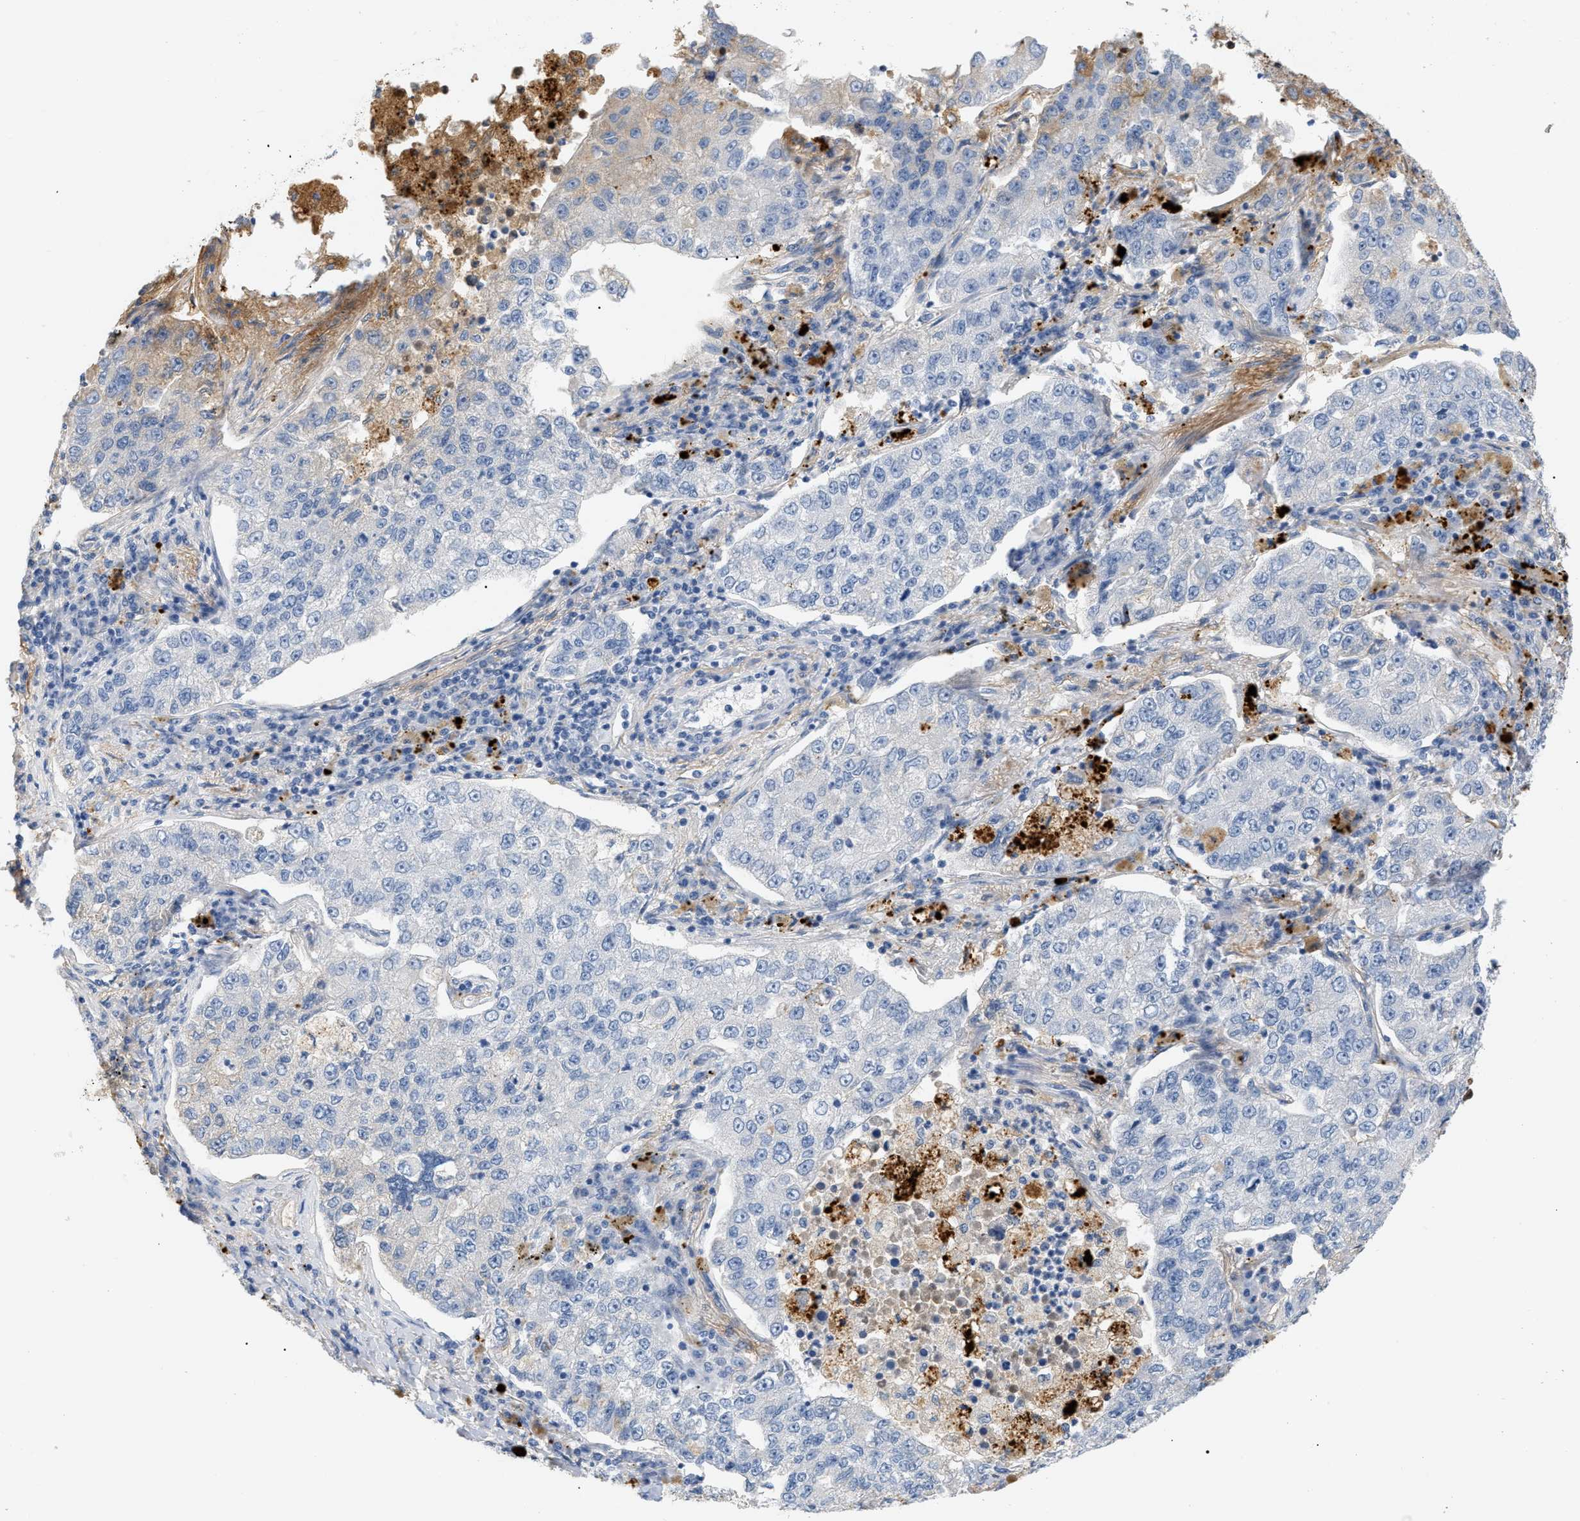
{"staining": {"intensity": "negative", "quantity": "none", "location": "none"}, "tissue": "lung cancer", "cell_type": "Tumor cells", "image_type": "cancer", "snomed": [{"axis": "morphology", "description": "Adenocarcinoma, NOS"}, {"axis": "topography", "description": "Lung"}], "caption": "The immunohistochemistry image has no significant expression in tumor cells of lung cancer tissue.", "gene": "CFH", "patient": {"sex": "male", "age": 49}}